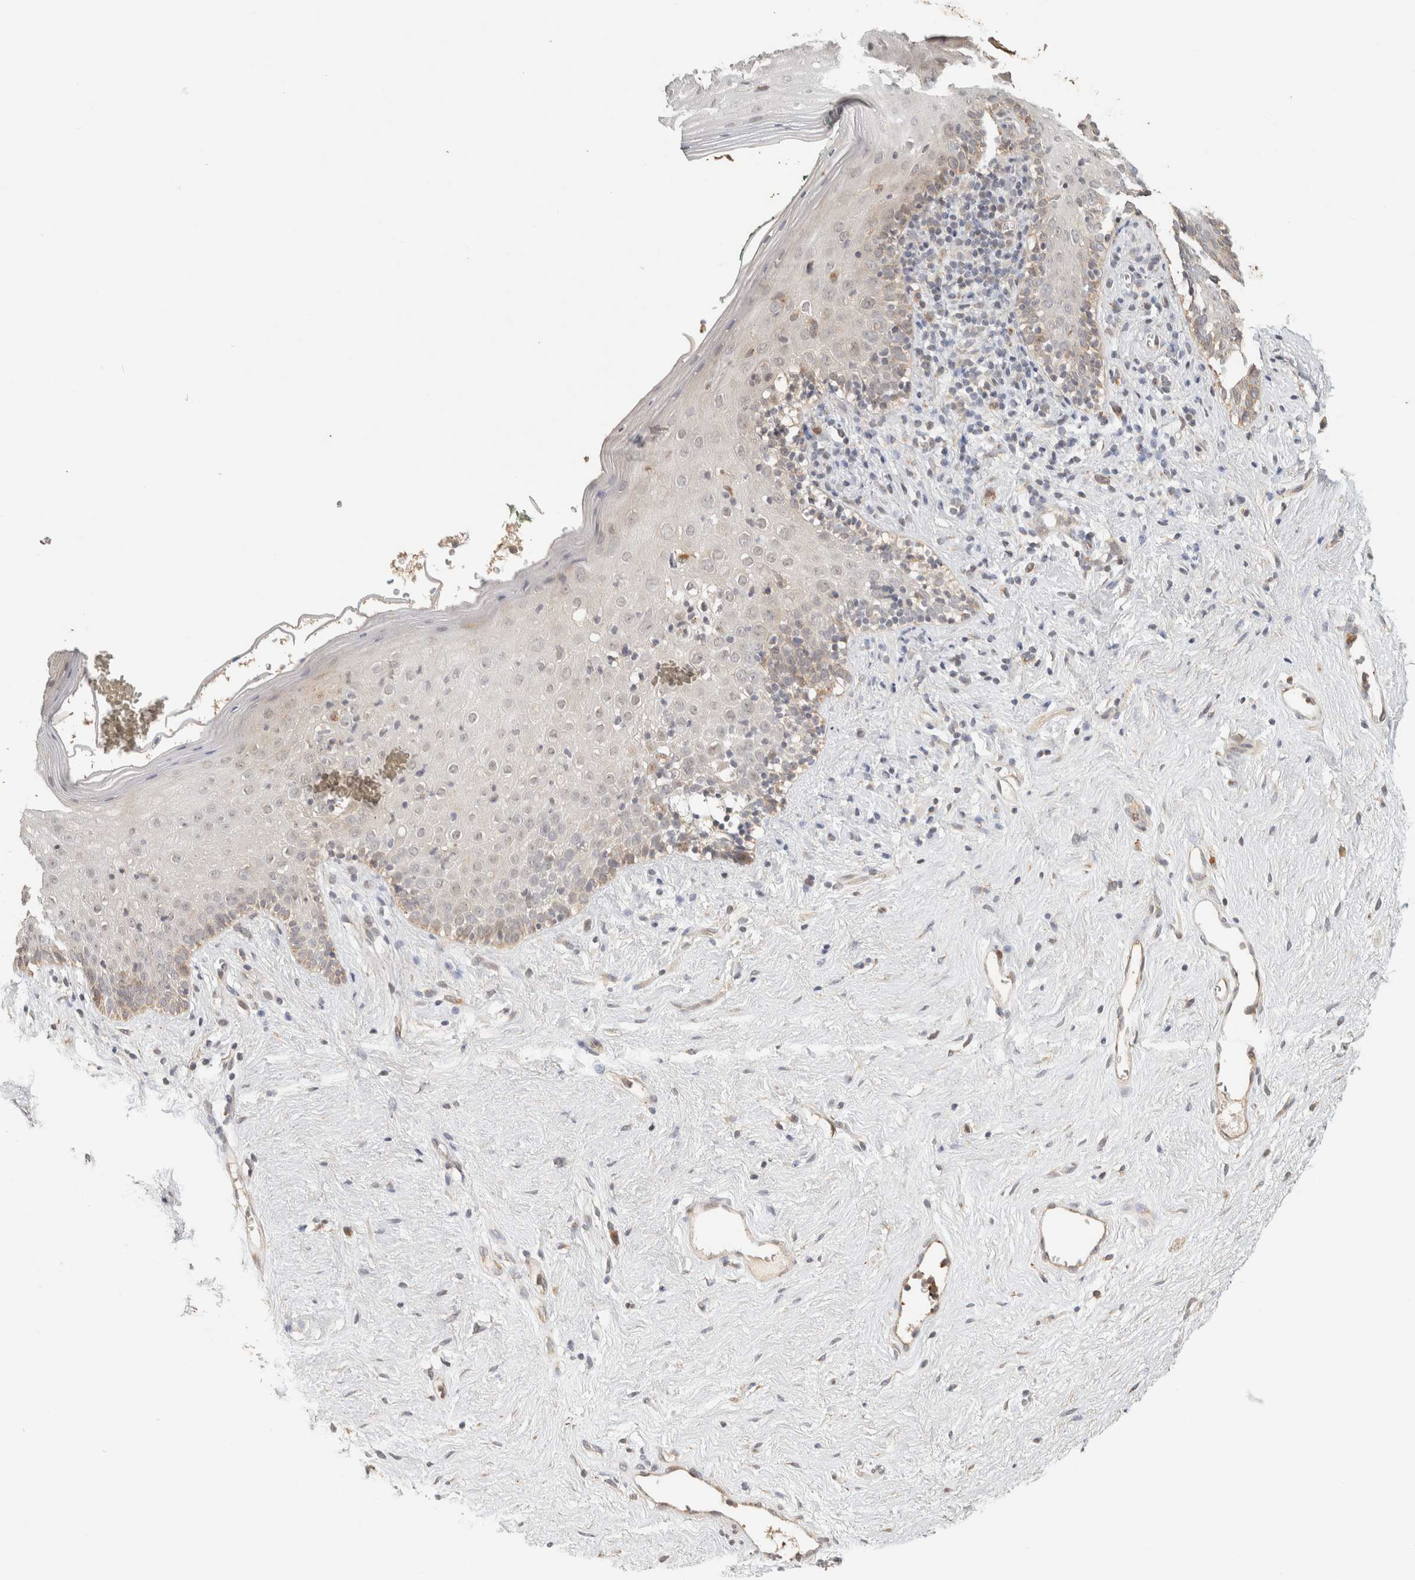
{"staining": {"intensity": "weak", "quantity": "<25%", "location": "cytoplasmic/membranous"}, "tissue": "vagina", "cell_type": "Squamous epithelial cells", "image_type": "normal", "snomed": [{"axis": "morphology", "description": "Normal tissue, NOS"}, {"axis": "topography", "description": "Vagina"}], "caption": "IHC of normal vagina displays no positivity in squamous epithelial cells. The staining is performed using DAB (3,3'-diaminobenzidine) brown chromogen with nuclei counter-stained in using hematoxylin.", "gene": "ITPA", "patient": {"sex": "female", "age": 44}}